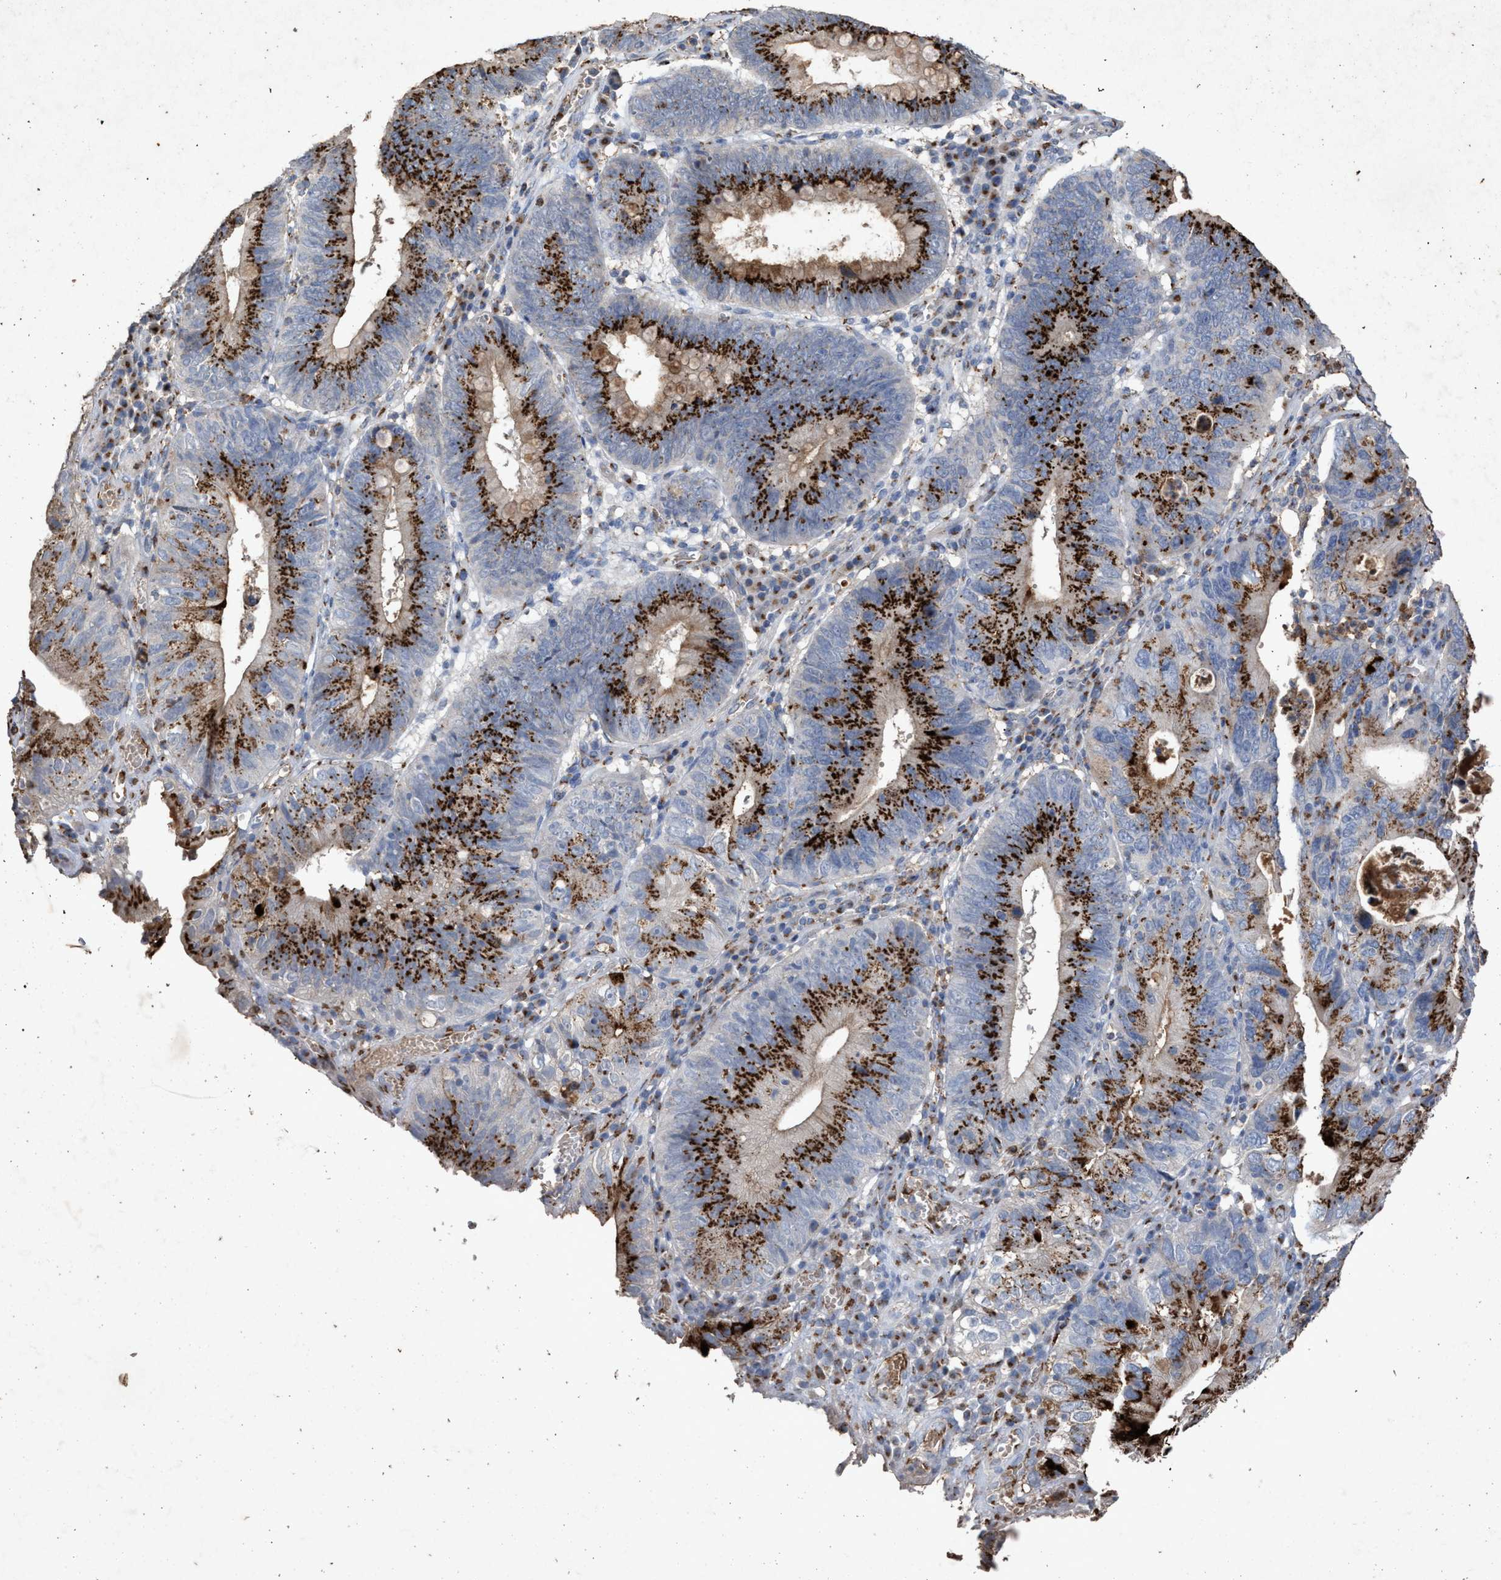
{"staining": {"intensity": "strong", "quantity": ">75%", "location": "cytoplasmic/membranous"}, "tissue": "stomach cancer", "cell_type": "Tumor cells", "image_type": "cancer", "snomed": [{"axis": "morphology", "description": "Adenocarcinoma, NOS"}, {"axis": "topography", "description": "Stomach"}], "caption": "Brown immunohistochemical staining in human stomach adenocarcinoma shows strong cytoplasmic/membranous positivity in approximately >75% of tumor cells. (DAB (3,3'-diaminobenzidine) = brown stain, brightfield microscopy at high magnification).", "gene": "MAN2A1", "patient": {"sex": "male", "age": 59}}